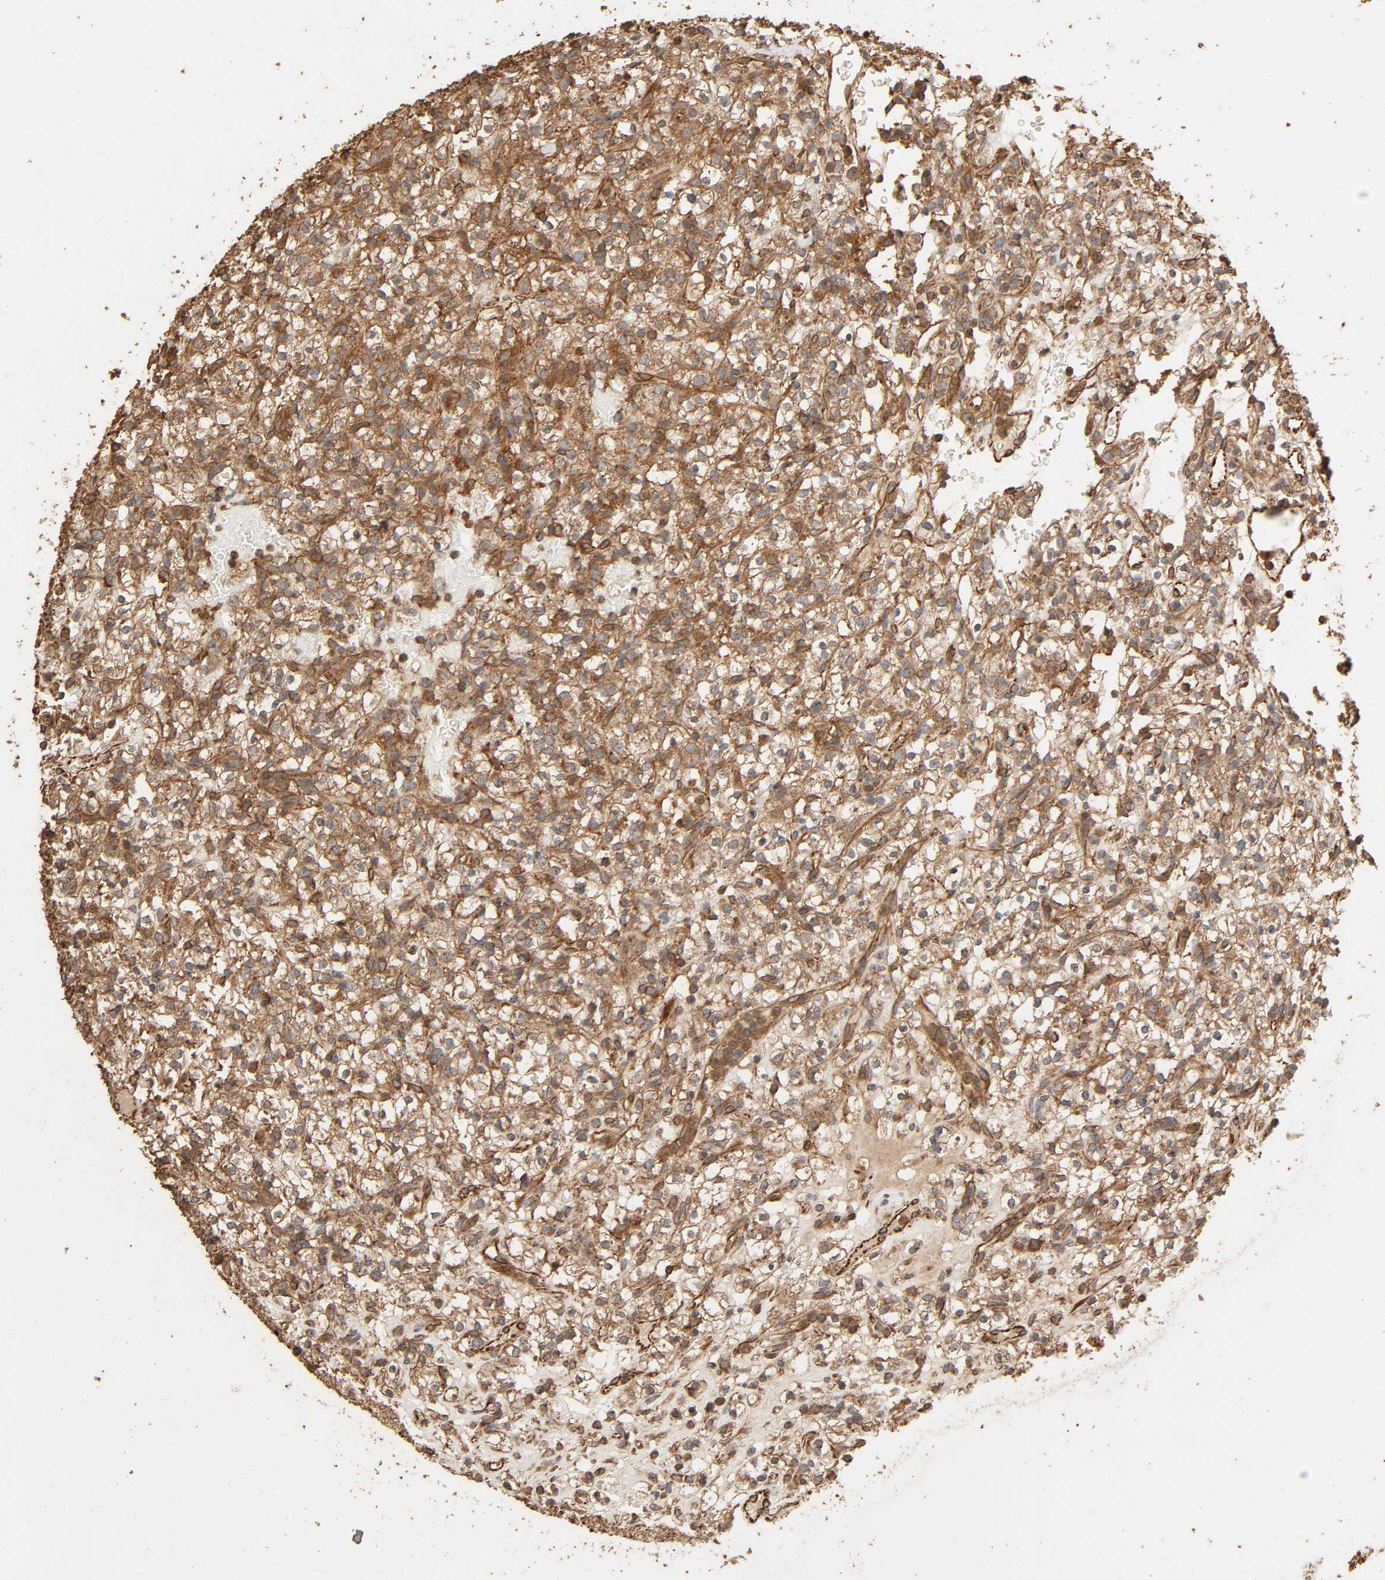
{"staining": {"intensity": "moderate", "quantity": "25%-75%", "location": "cytoplasmic/membranous"}, "tissue": "renal cancer", "cell_type": "Tumor cells", "image_type": "cancer", "snomed": [{"axis": "morphology", "description": "Normal tissue, NOS"}, {"axis": "morphology", "description": "Adenocarcinoma, NOS"}, {"axis": "topography", "description": "Kidney"}], "caption": "This is an image of immunohistochemistry (IHC) staining of renal adenocarcinoma, which shows moderate positivity in the cytoplasmic/membranous of tumor cells.", "gene": "RPS6KA6", "patient": {"sex": "female", "age": 72}}